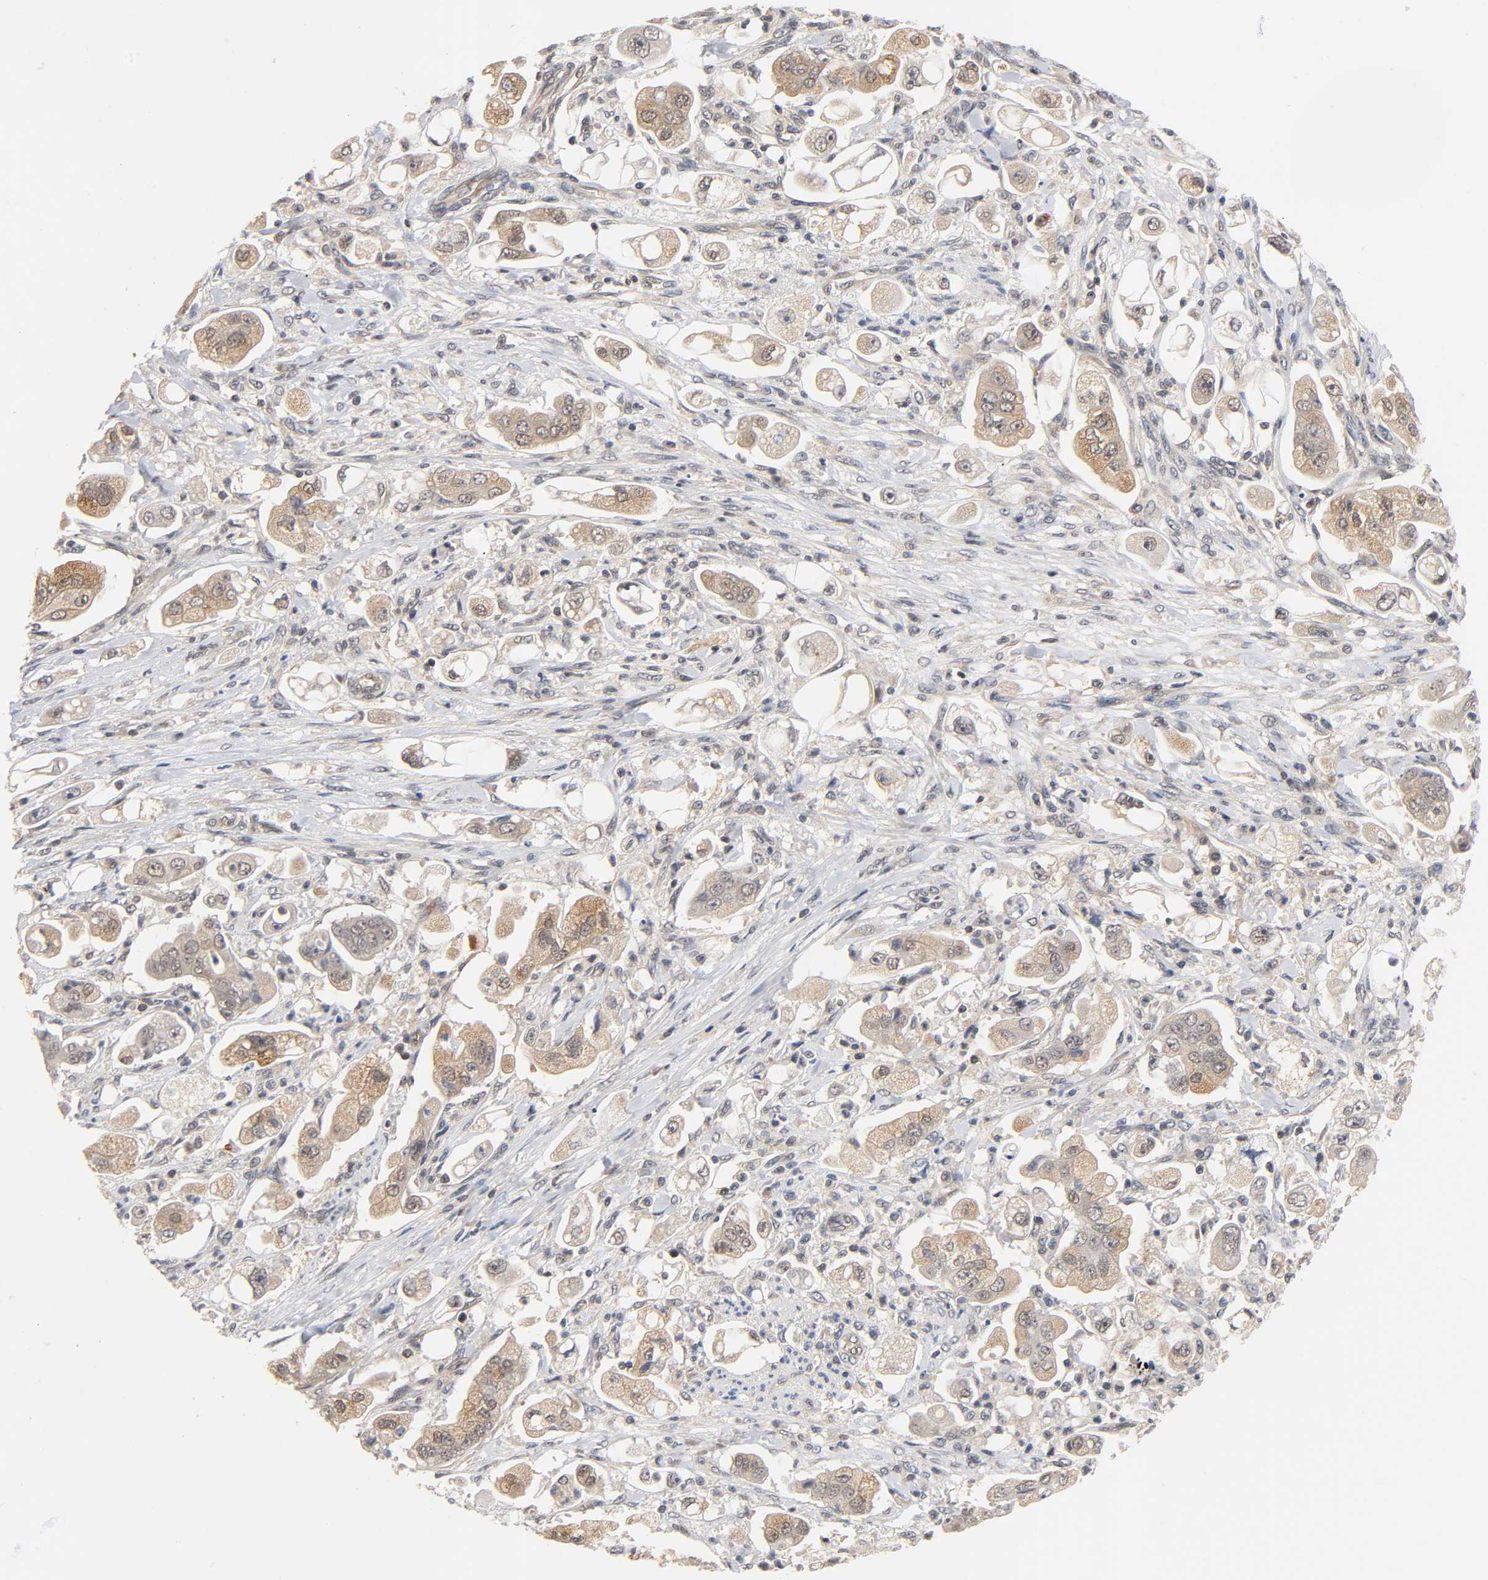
{"staining": {"intensity": "weak", "quantity": "25%-75%", "location": "cytoplasmic/membranous"}, "tissue": "stomach cancer", "cell_type": "Tumor cells", "image_type": "cancer", "snomed": [{"axis": "morphology", "description": "Adenocarcinoma, NOS"}, {"axis": "topography", "description": "Stomach"}], "caption": "Adenocarcinoma (stomach) was stained to show a protein in brown. There is low levels of weak cytoplasmic/membranous staining in about 25%-75% of tumor cells.", "gene": "PRKAB1", "patient": {"sex": "male", "age": 62}}